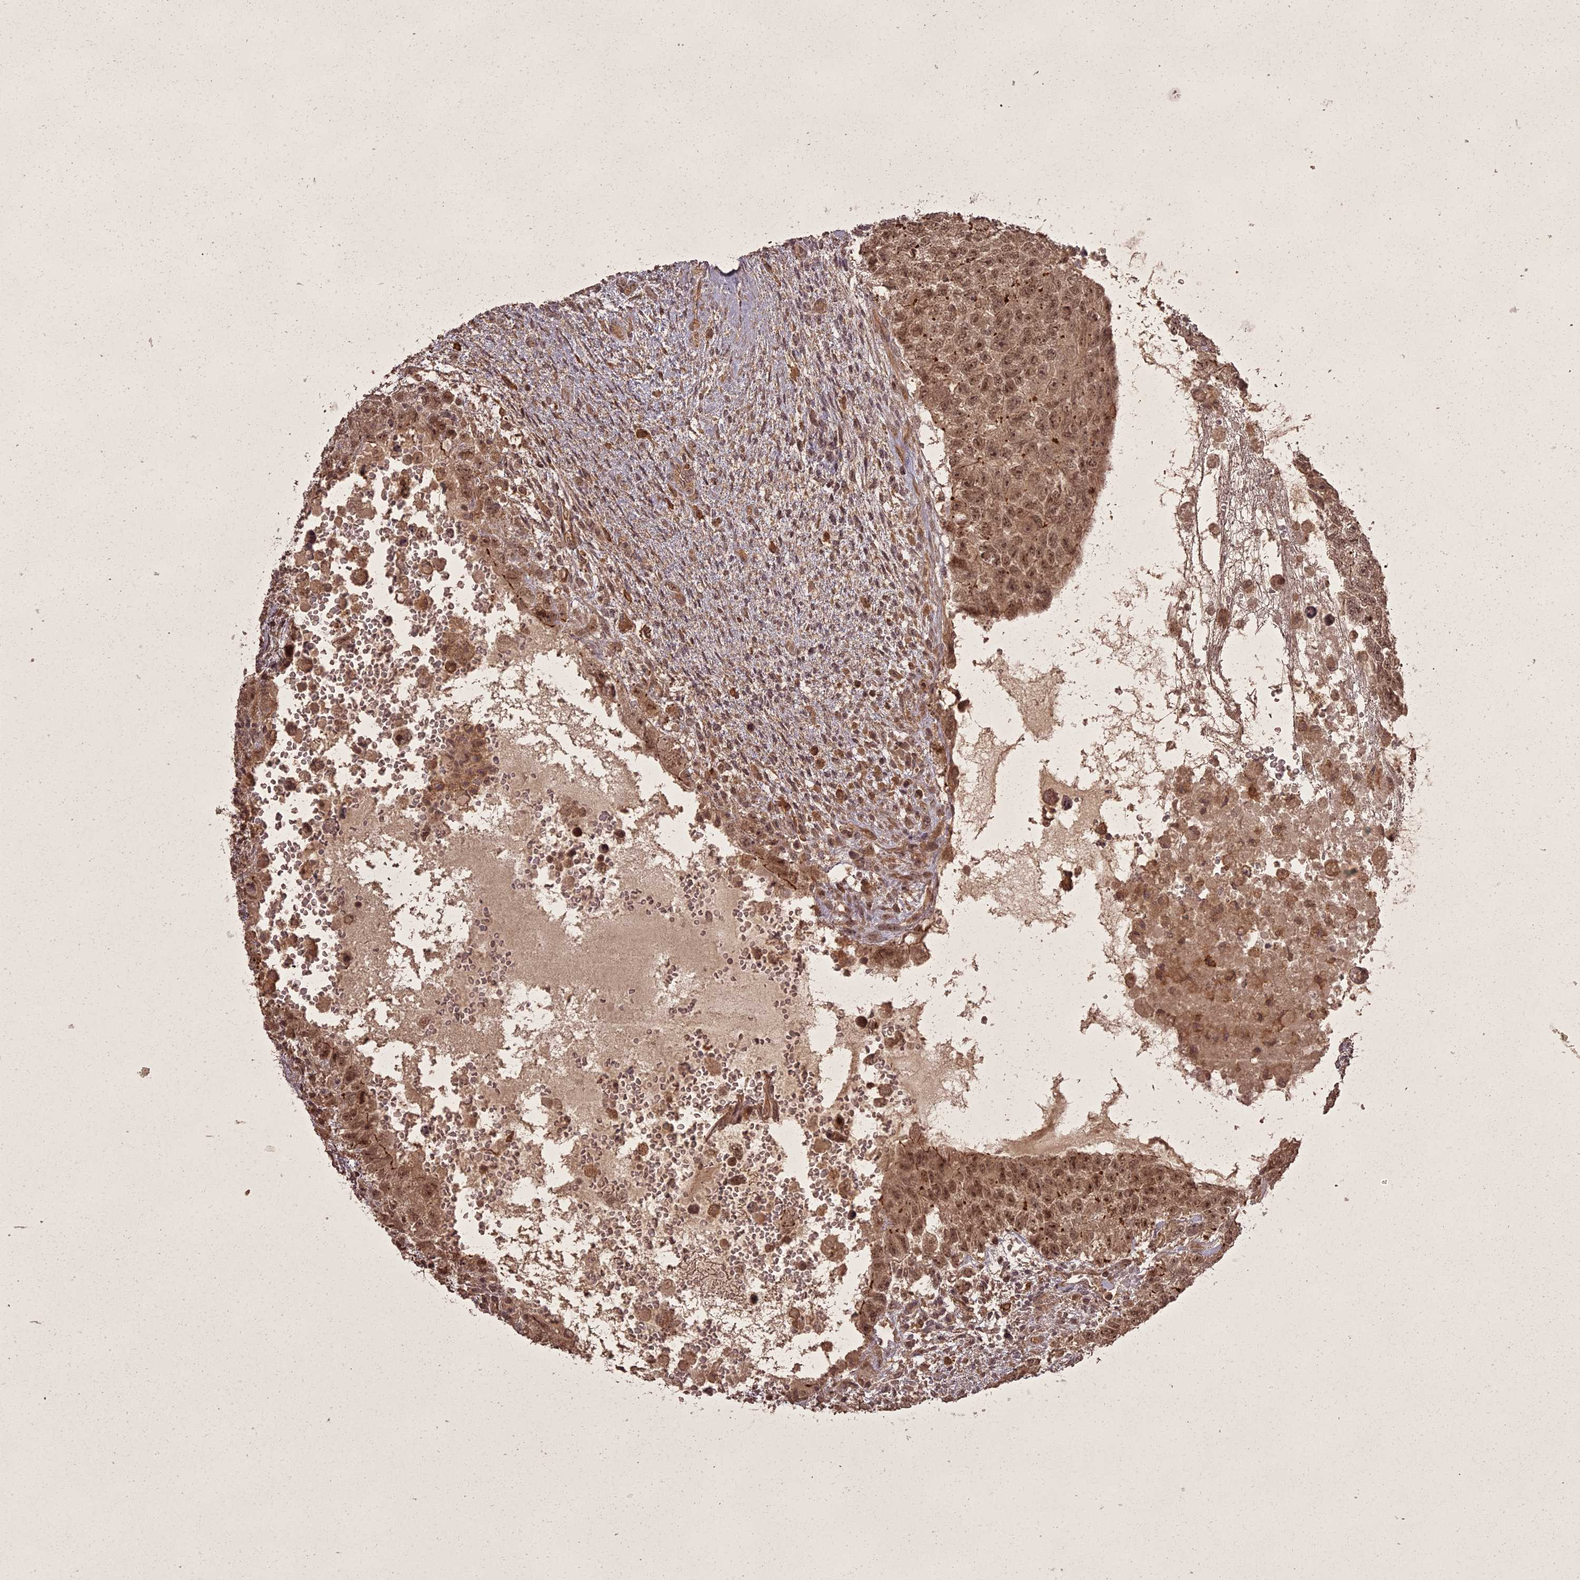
{"staining": {"intensity": "moderate", "quantity": ">75%", "location": "cytoplasmic/membranous,nuclear"}, "tissue": "testis cancer", "cell_type": "Tumor cells", "image_type": "cancer", "snomed": [{"axis": "morphology", "description": "Carcinoma, Embryonal, NOS"}, {"axis": "topography", "description": "Testis"}], "caption": "Immunohistochemistry photomicrograph of testis embryonal carcinoma stained for a protein (brown), which exhibits medium levels of moderate cytoplasmic/membranous and nuclear expression in about >75% of tumor cells.", "gene": "ING5", "patient": {"sex": "male", "age": 26}}